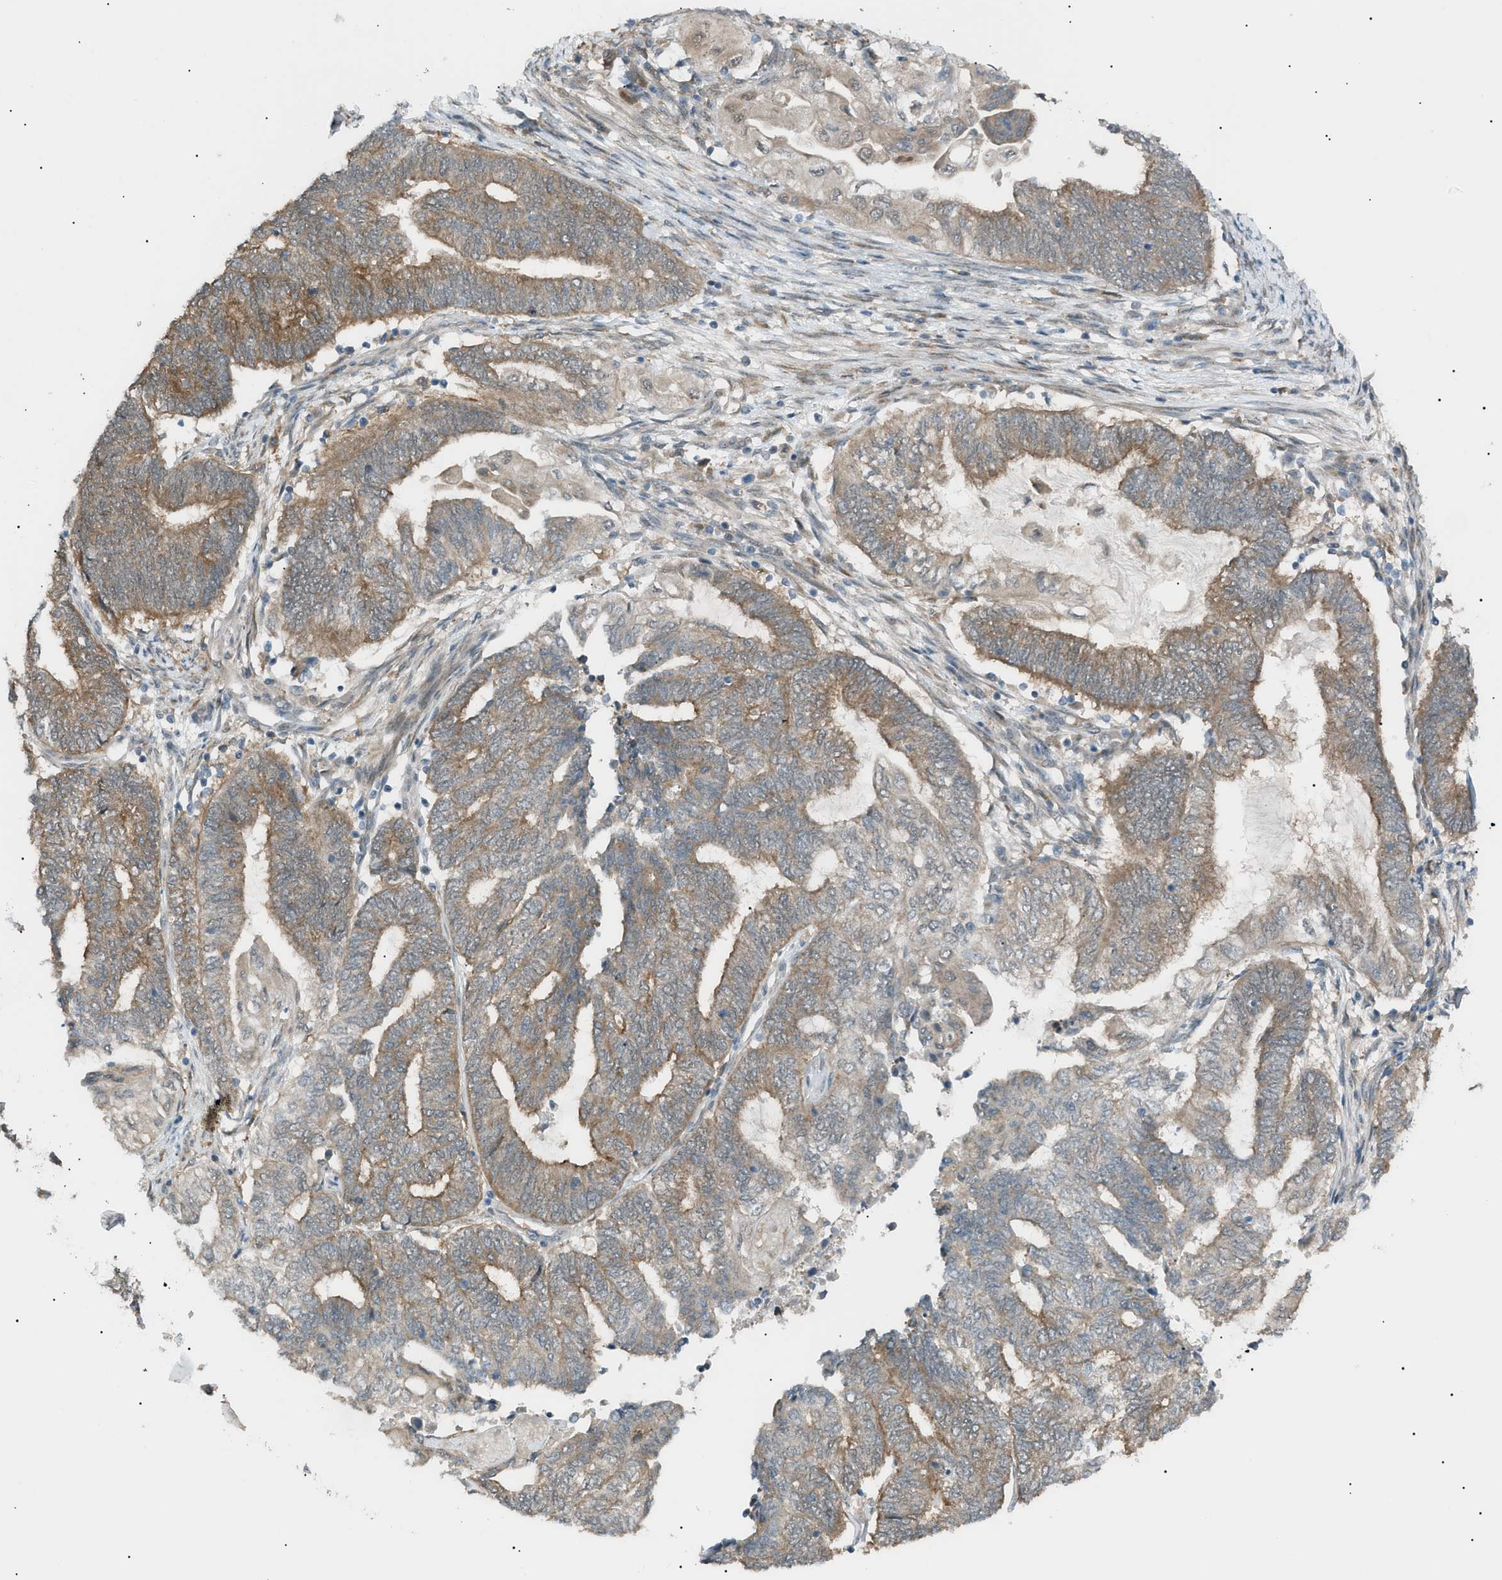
{"staining": {"intensity": "moderate", "quantity": ">75%", "location": "cytoplasmic/membranous"}, "tissue": "endometrial cancer", "cell_type": "Tumor cells", "image_type": "cancer", "snomed": [{"axis": "morphology", "description": "Adenocarcinoma, NOS"}, {"axis": "topography", "description": "Uterus"}, {"axis": "topography", "description": "Endometrium"}], "caption": "Tumor cells reveal medium levels of moderate cytoplasmic/membranous positivity in approximately >75% of cells in adenocarcinoma (endometrial).", "gene": "LPIN2", "patient": {"sex": "female", "age": 70}}